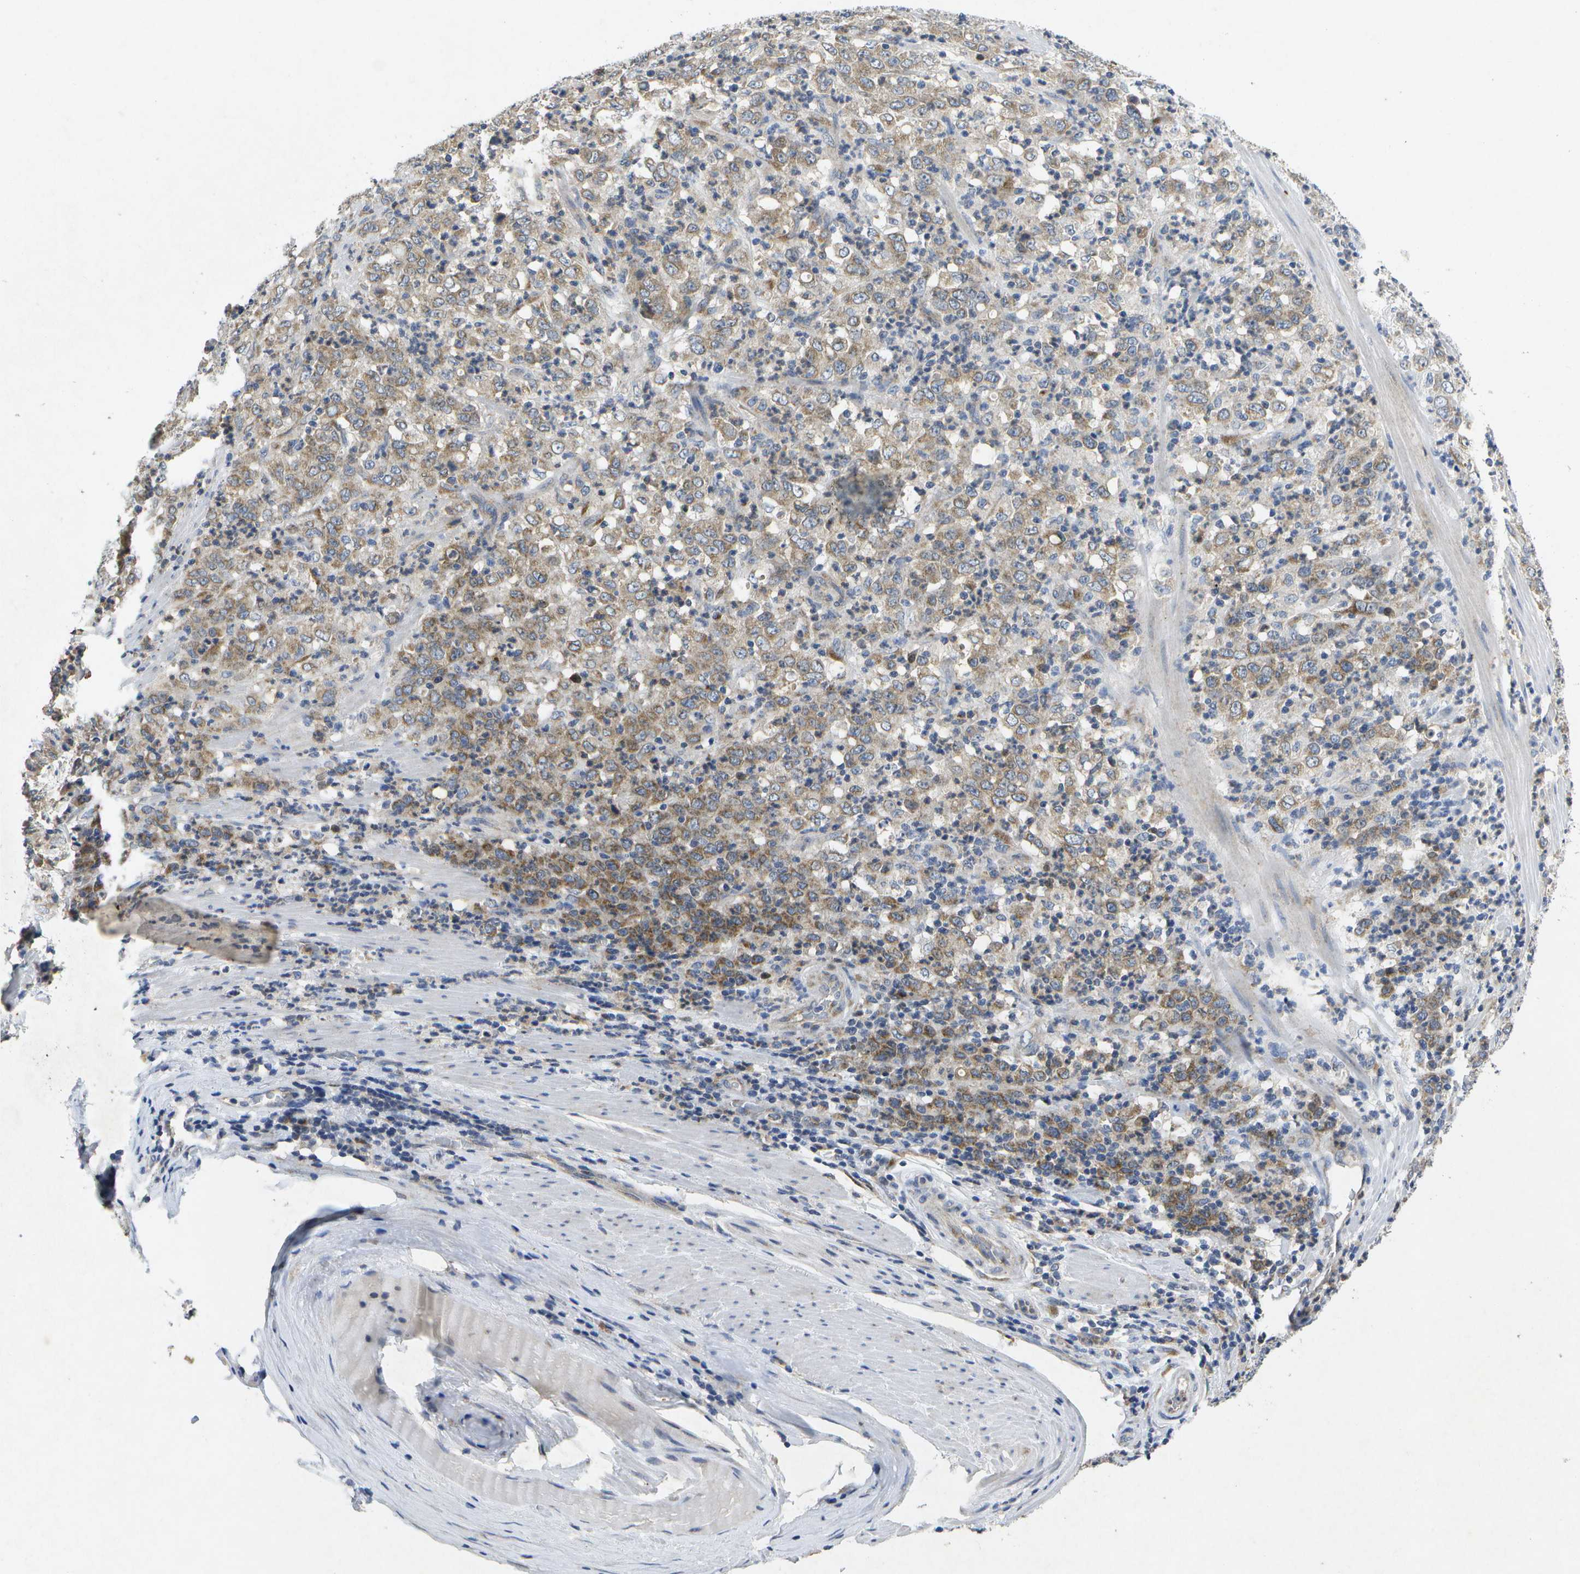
{"staining": {"intensity": "moderate", "quantity": "25%-75%", "location": "cytoplasmic/membranous"}, "tissue": "stomach cancer", "cell_type": "Tumor cells", "image_type": "cancer", "snomed": [{"axis": "morphology", "description": "Adenocarcinoma, NOS"}, {"axis": "topography", "description": "Stomach, lower"}], "caption": "Immunohistochemistry (IHC) (DAB (3,3'-diaminobenzidine)) staining of adenocarcinoma (stomach) displays moderate cytoplasmic/membranous protein staining in about 25%-75% of tumor cells.", "gene": "KDELR1", "patient": {"sex": "female", "age": 71}}